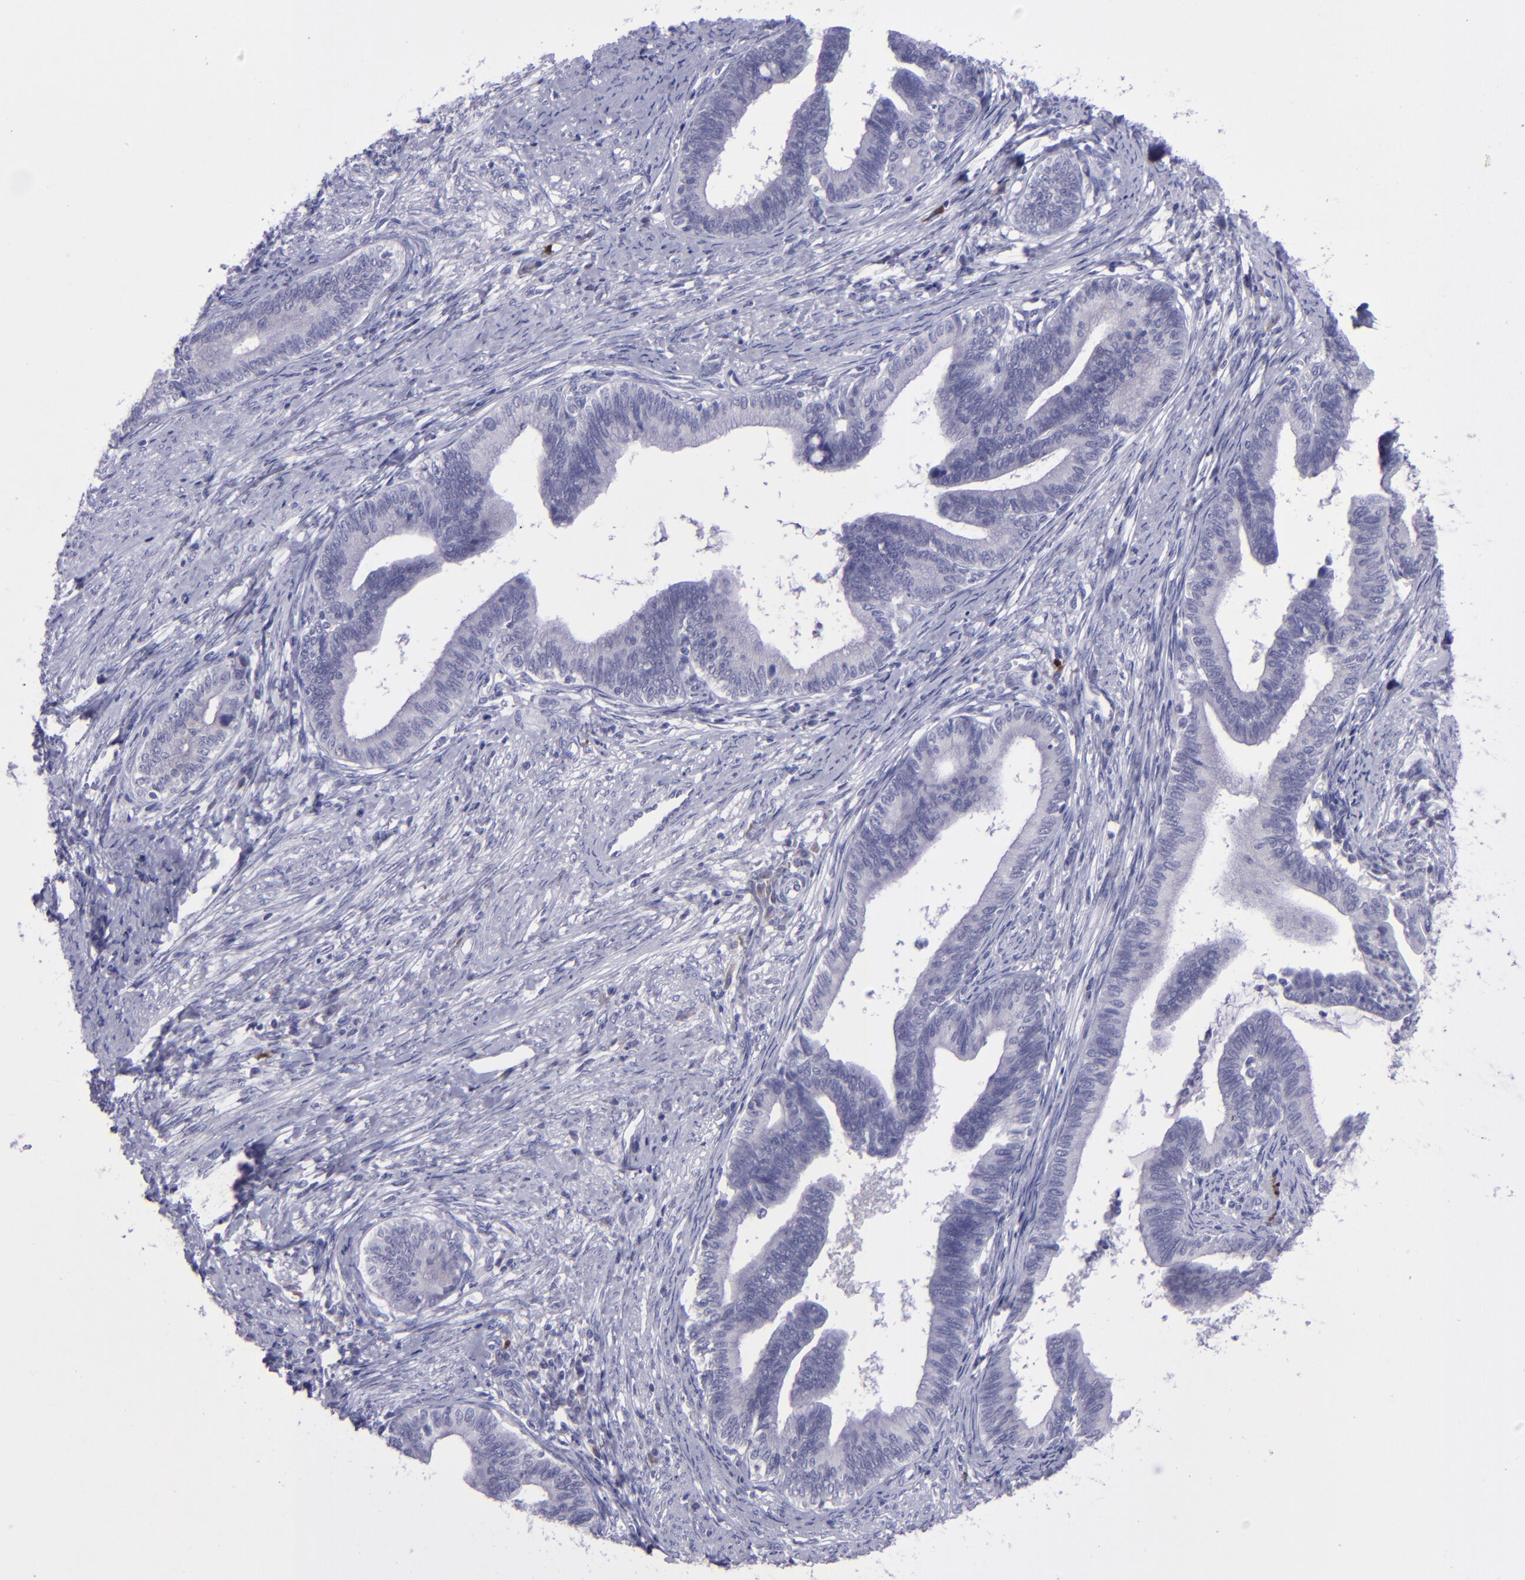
{"staining": {"intensity": "negative", "quantity": "none", "location": "none"}, "tissue": "cervical cancer", "cell_type": "Tumor cells", "image_type": "cancer", "snomed": [{"axis": "morphology", "description": "Adenocarcinoma, NOS"}, {"axis": "topography", "description": "Cervix"}], "caption": "IHC of human cervical cancer (adenocarcinoma) demonstrates no expression in tumor cells.", "gene": "POU2F2", "patient": {"sex": "female", "age": 36}}